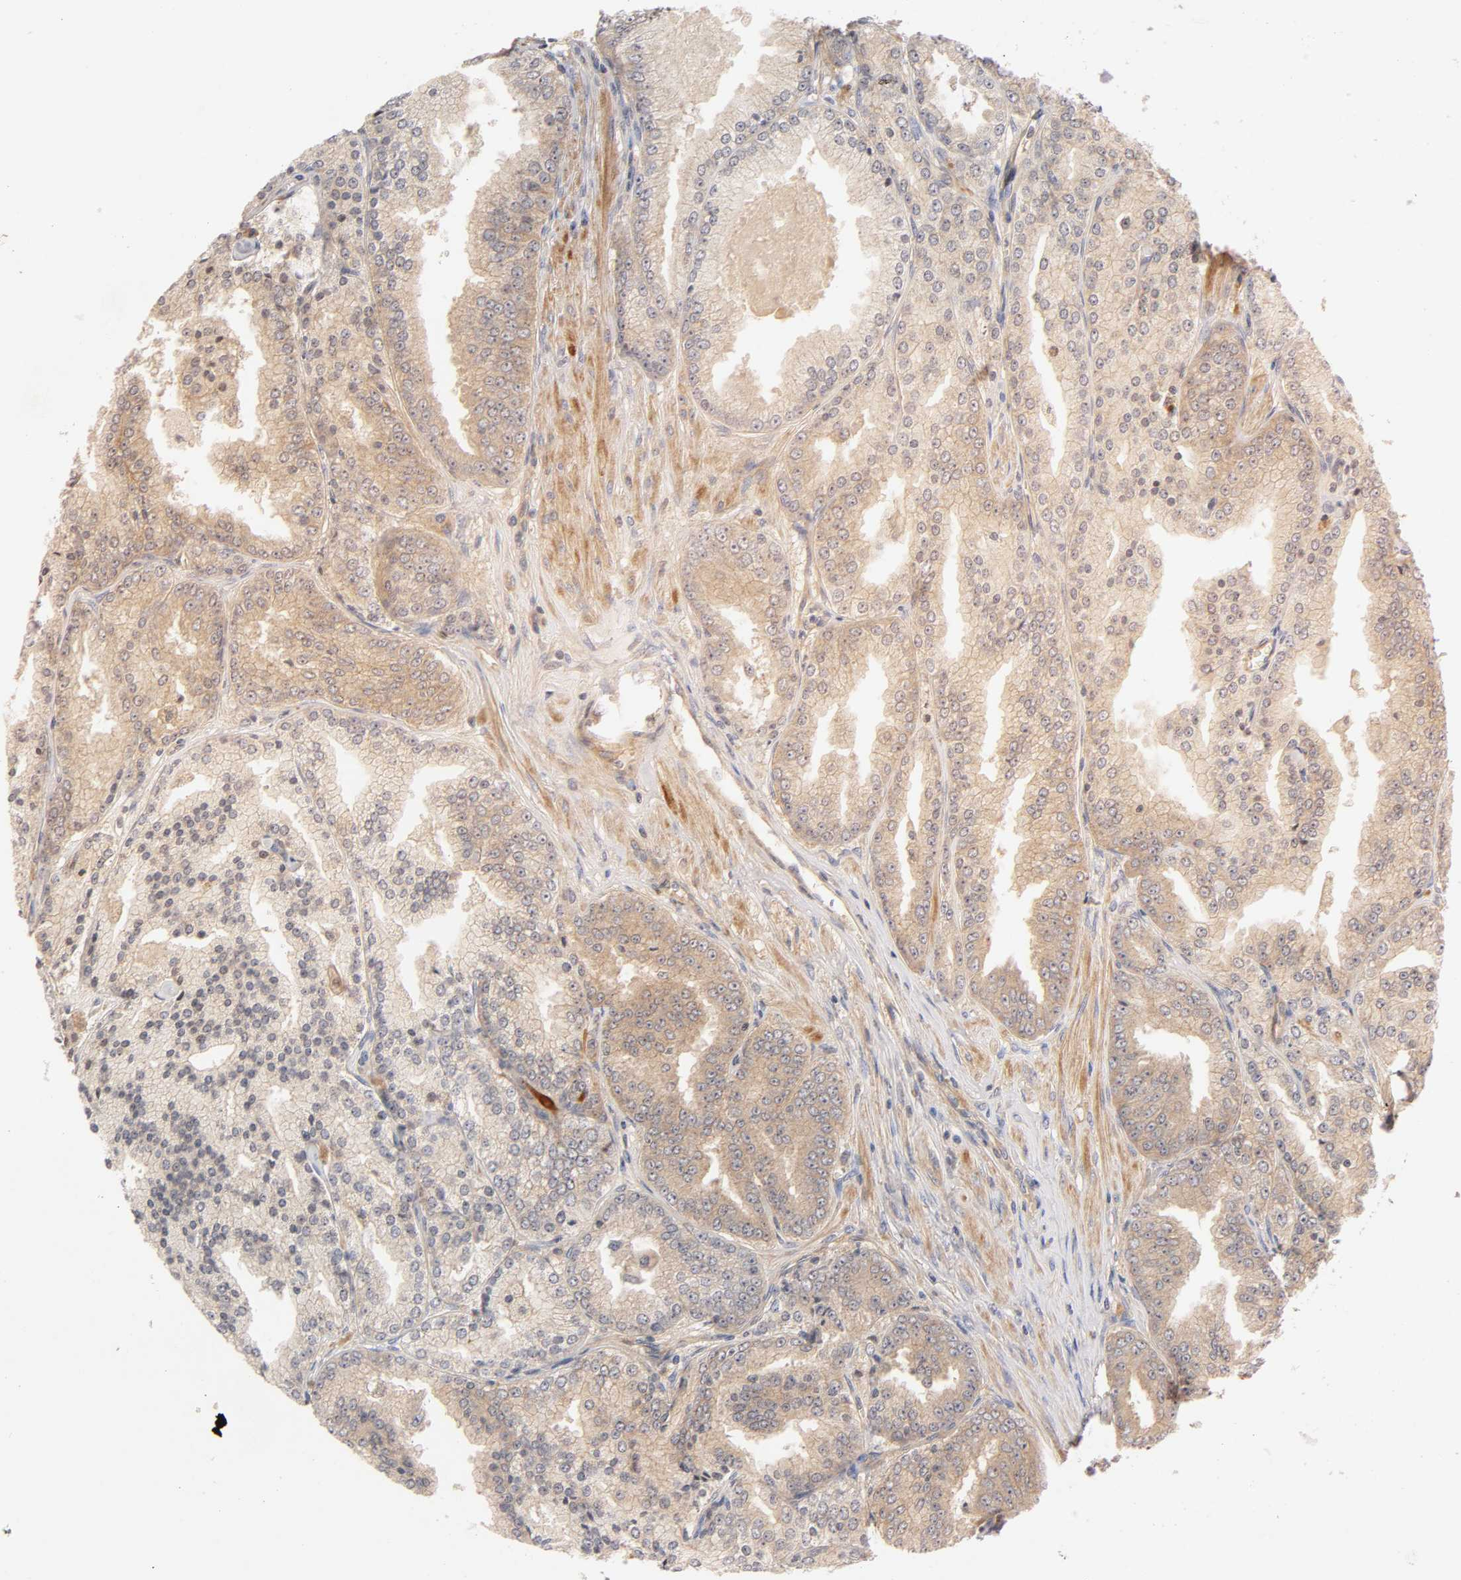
{"staining": {"intensity": "moderate", "quantity": ">75%", "location": "cytoplasmic/membranous"}, "tissue": "prostate cancer", "cell_type": "Tumor cells", "image_type": "cancer", "snomed": [{"axis": "morphology", "description": "Adenocarcinoma, High grade"}, {"axis": "topography", "description": "Prostate"}], "caption": "Protein analysis of prostate cancer tissue shows moderate cytoplasmic/membranous expression in approximately >75% of tumor cells.", "gene": "CPB2", "patient": {"sex": "male", "age": 61}}